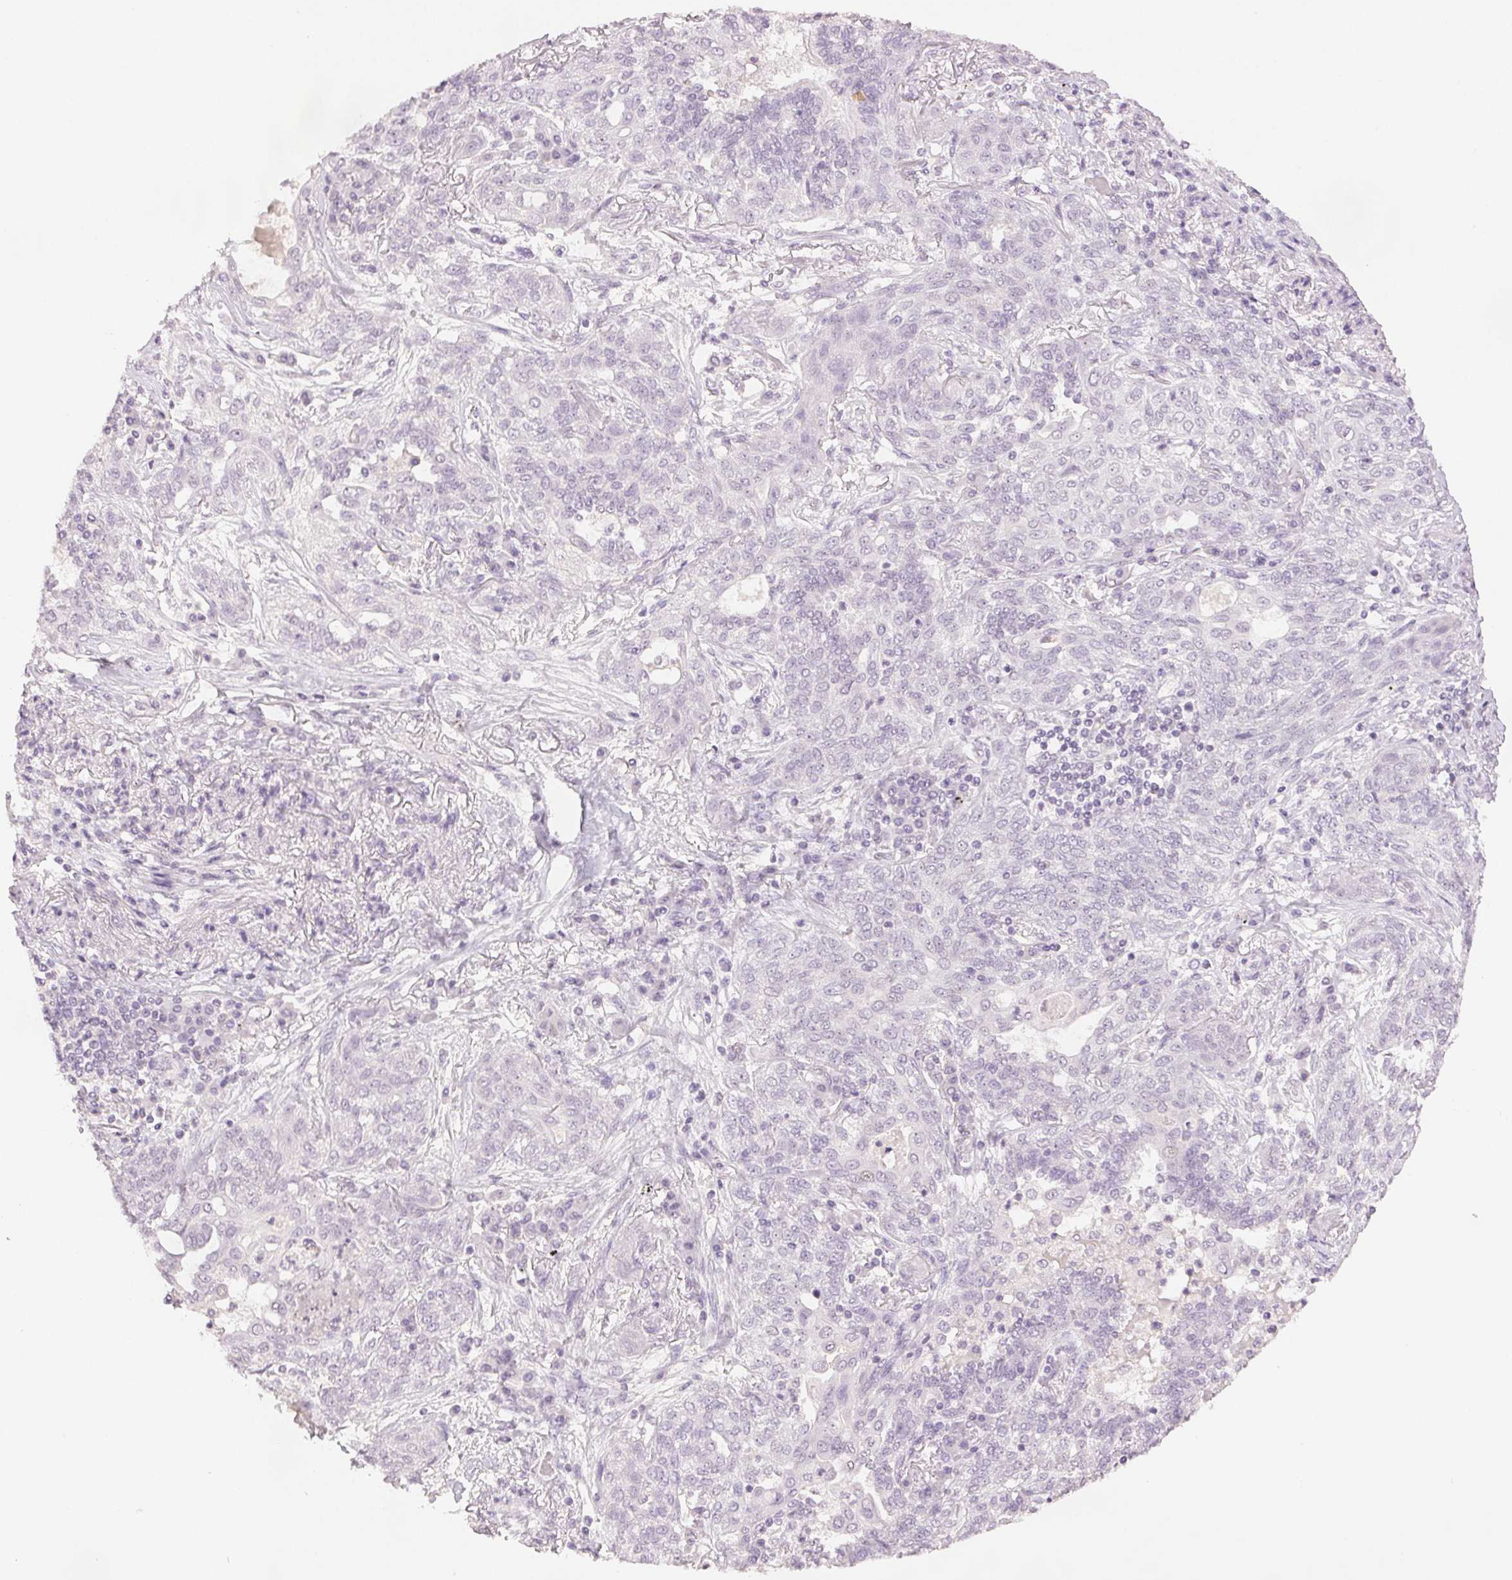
{"staining": {"intensity": "negative", "quantity": "none", "location": "none"}, "tissue": "lung cancer", "cell_type": "Tumor cells", "image_type": "cancer", "snomed": [{"axis": "morphology", "description": "Squamous cell carcinoma, NOS"}, {"axis": "topography", "description": "Lung"}], "caption": "There is no significant positivity in tumor cells of lung squamous cell carcinoma.", "gene": "SCGN", "patient": {"sex": "female", "age": 70}}